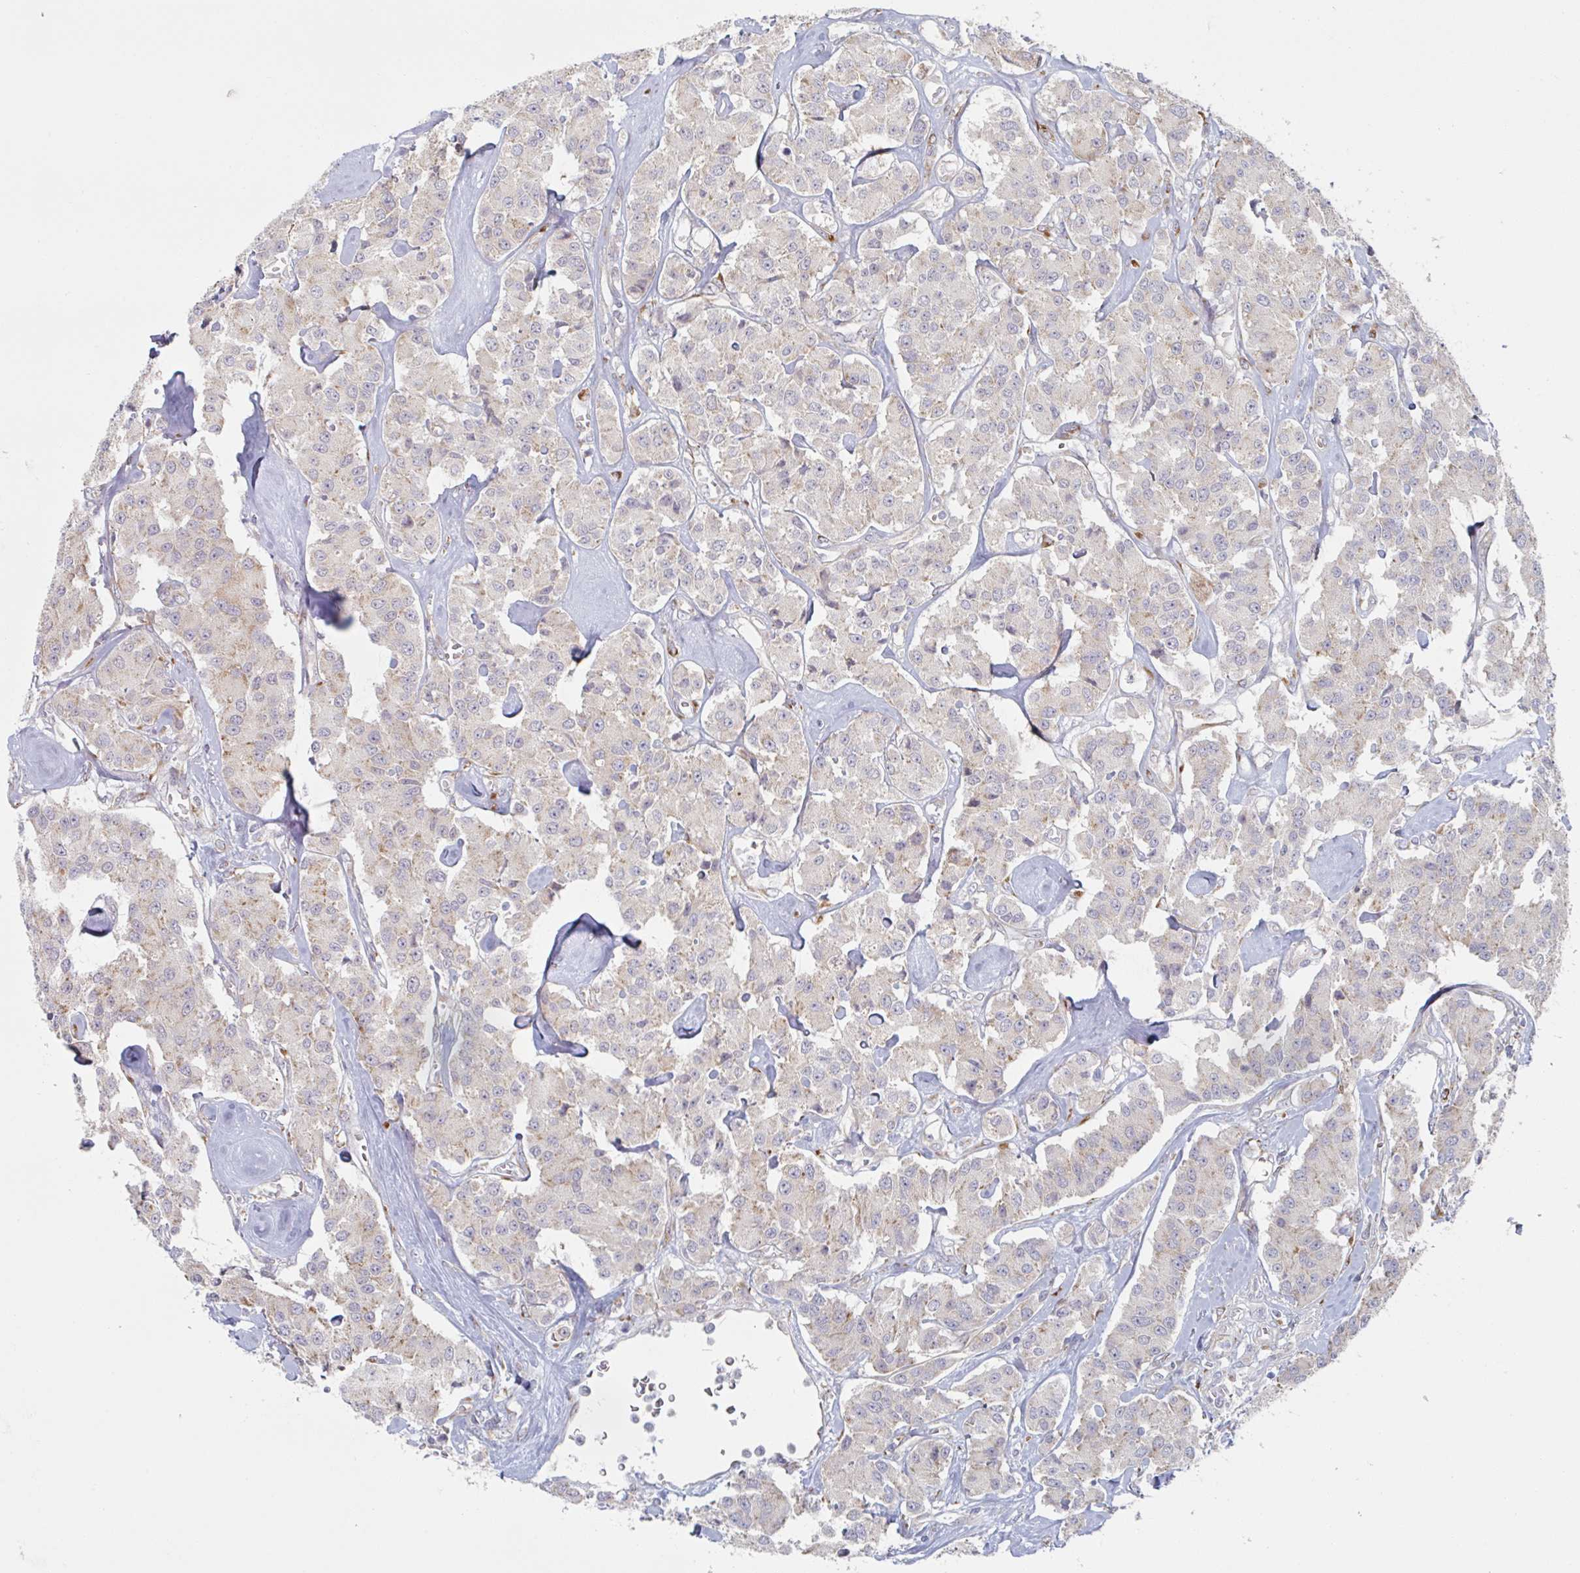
{"staining": {"intensity": "negative", "quantity": "none", "location": "none"}, "tissue": "carcinoid", "cell_type": "Tumor cells", "image_type": "cancer", "snomed": [{"axis": "morphology", "description": "Carcinoid, malignant, NOS"}, {"axis": "topography", "description": "Pancreas"}], "caption": "This is a image of immunohistochemistry (IHC) staining of carcinoid, which shows no expression in tumor cells. (DAB (3,3'-diaminobenzidine) immunohistochemistry (IHC) visualized using brightfield microscopy, high magnification).", "gene": "TRAPPC10", "patient": {"sex": "male", "age": 41}}